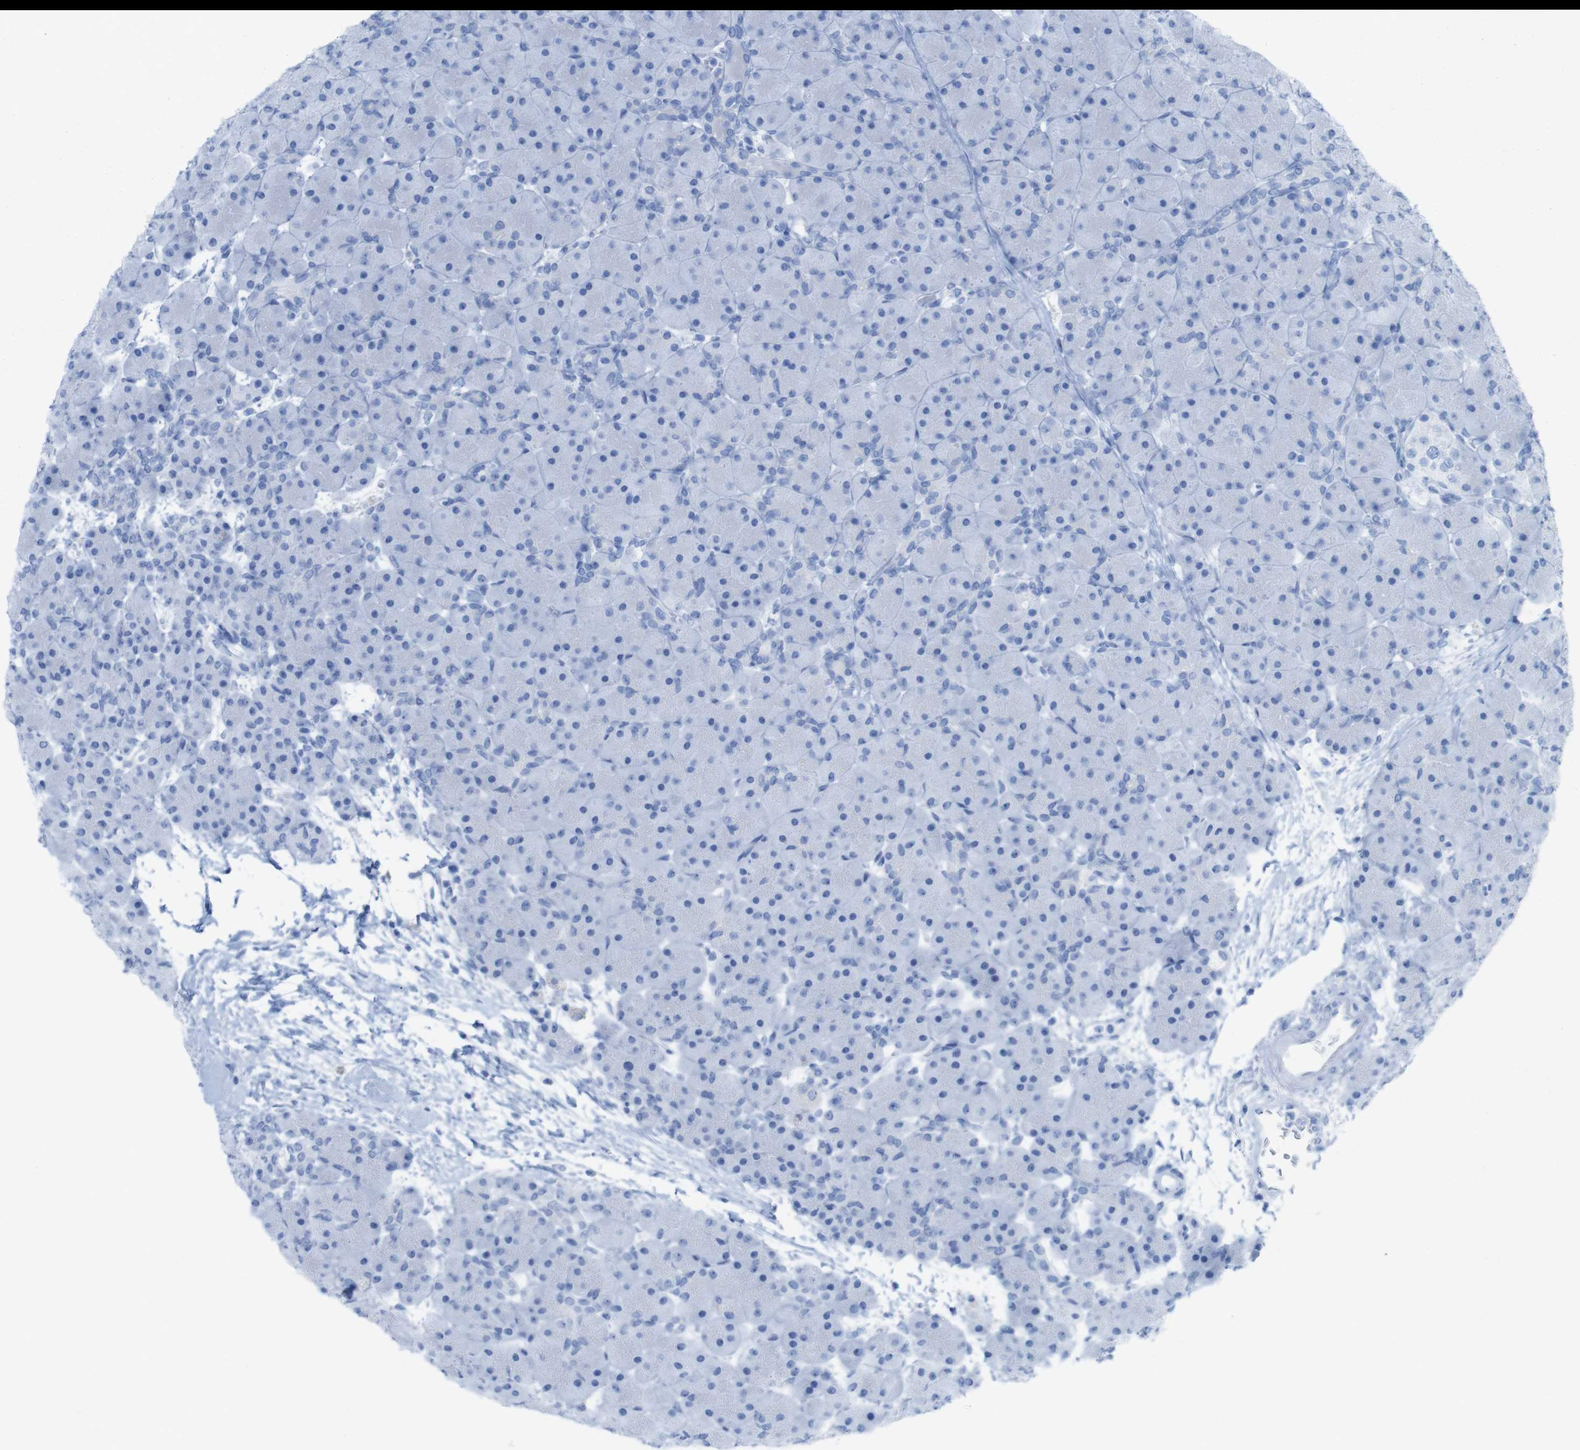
{"staining": {"intensity": "negative", "quantity": "none", "location": "none"}, "tissue": "pancreas", "cell_type": "Exocrine glandular cells", "image_type": "normal", "snomed": [{"axis": "morphology", "description": "Normal tissue, NOS"}, {"axis": "topography", "description": "Pancreas"}], "caption": "Photomicrograph shows no significant protein staining in exocrine glandular cells of benign pancreas. The staining is performed using DAB (3,3'-diaminobenzidine) brown chromogen with nuclei counter-stained in using hematoxylin.", "gene": "MYH7", "patient": {"sex": "male", "age": 66}}